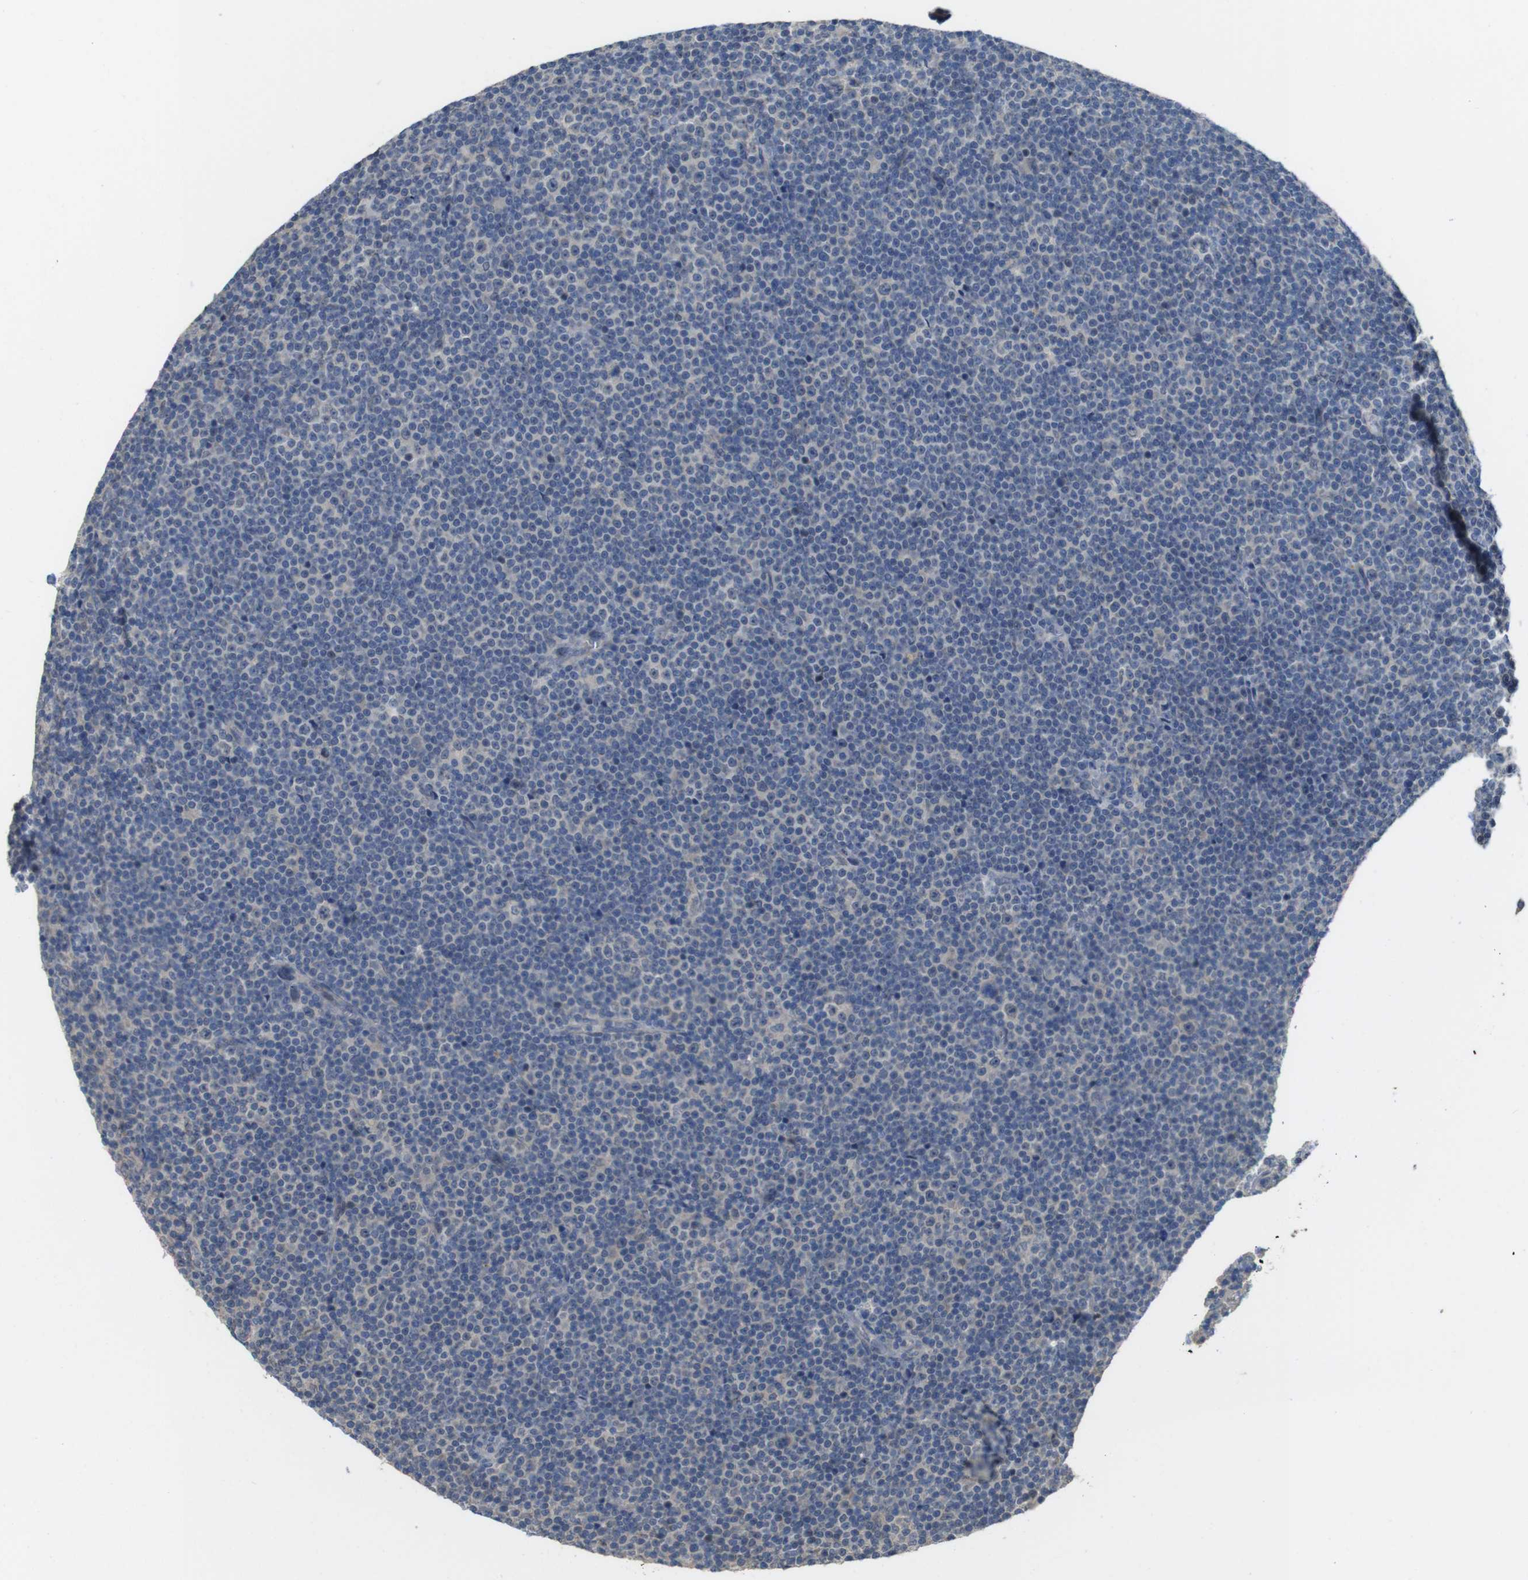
{"staining": {"intensity": "negative", "quantity": "none", "location": "none"}, "tissue": "lymphoma", "cell_type": "Tumor cells", "image_type": "cancer", "snomed": [{"axis": "morphology", "description": "Malignant lymphoma, non-Hodgkin's type, Low grade"}, {"axis": "topography", "description": "Lymph node"}], "caption": "Malignant lymphoma, non-Hodgkin's type (low-grade) was stained to show a protein in brown. There is no significant expression in tumor cells.", "gene": "CDC34", "patient": {"sex": "female", "age": 67}}